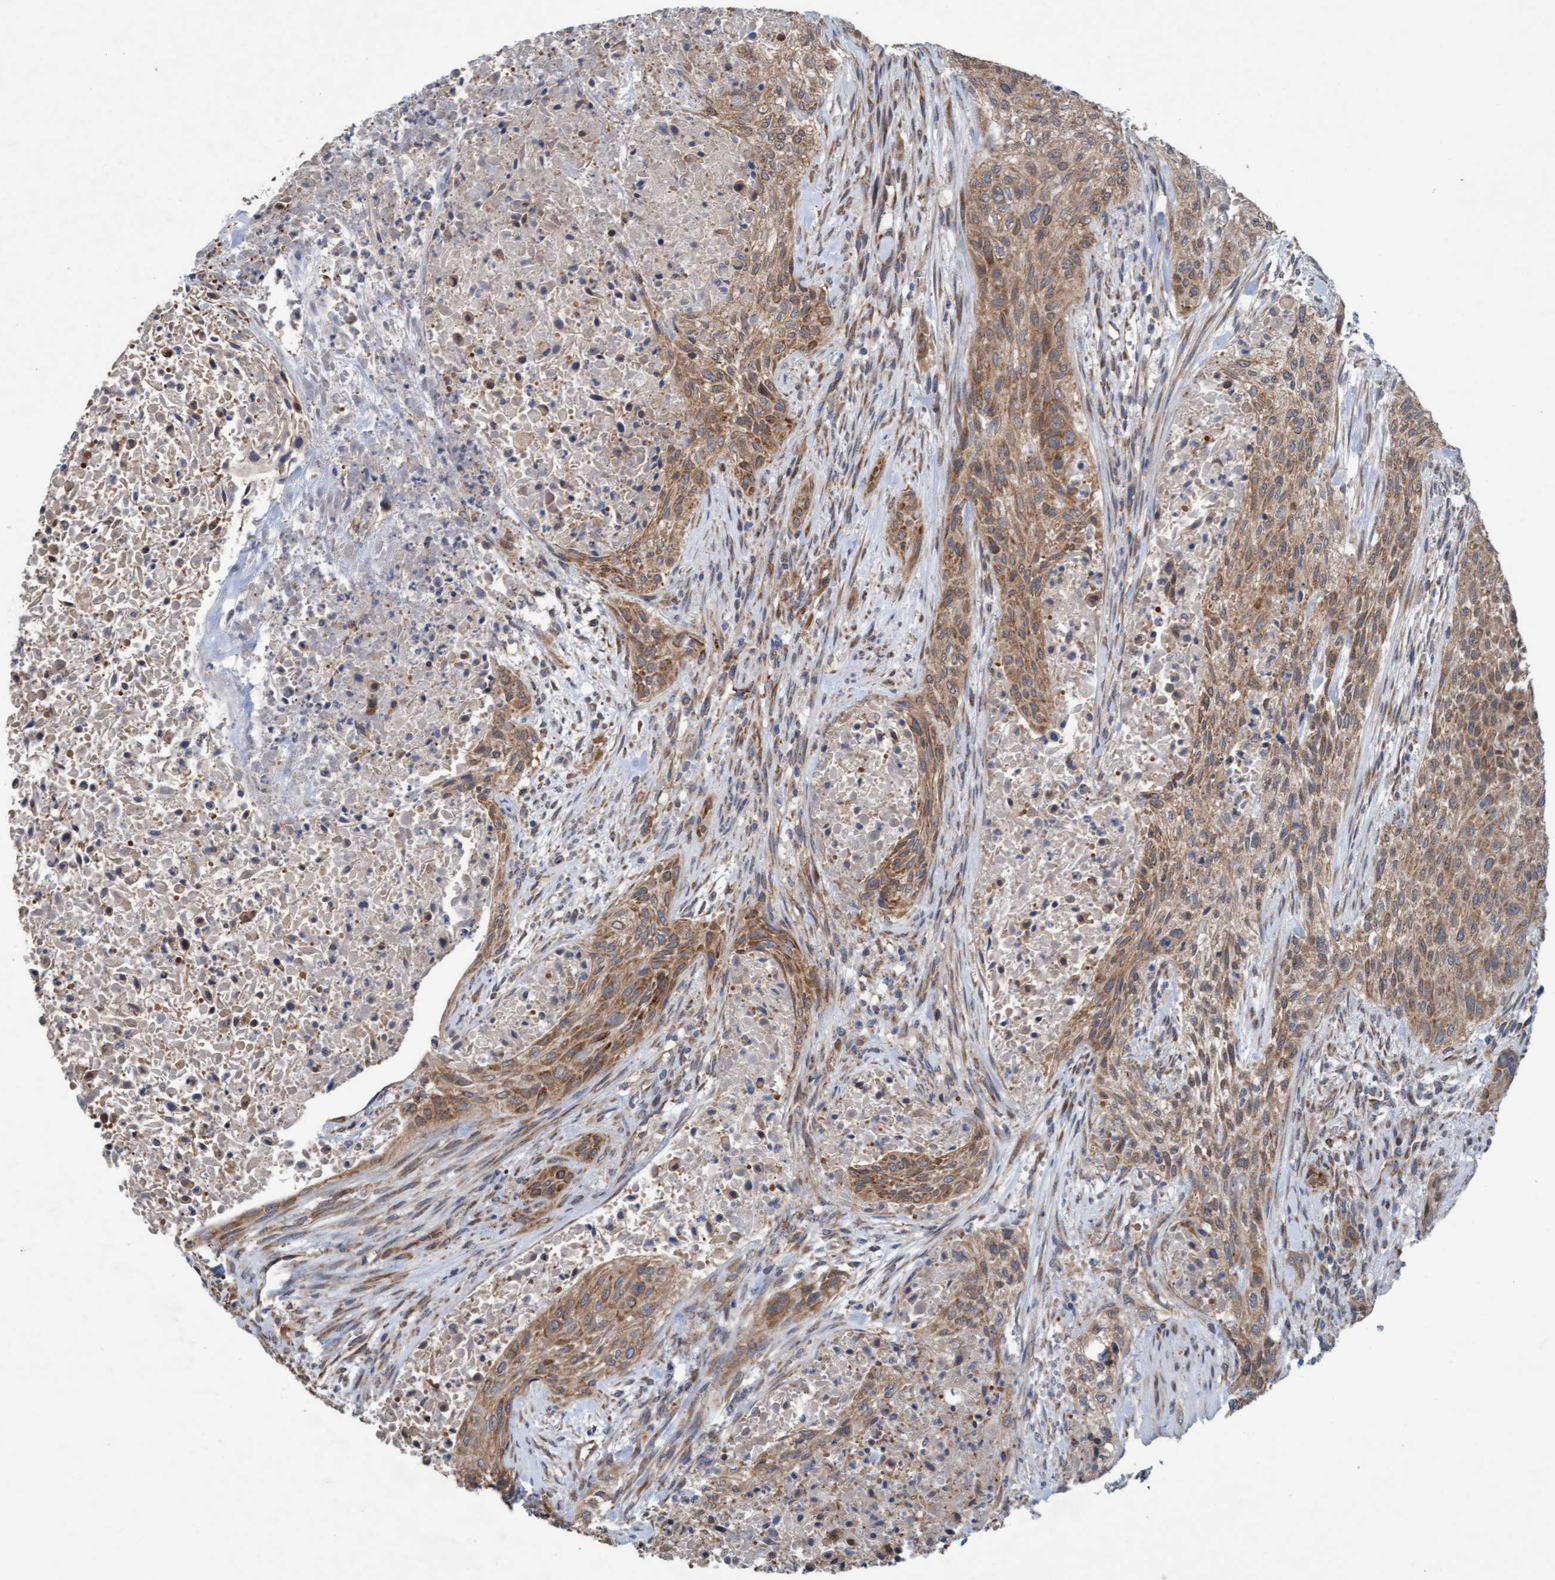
{"staining": {"intensity": "moderate", "quantity": ">75%", "location": "cytoplasmic/membranous"}, "tissue": "urothelial cancer", "cell_type": "Tumor cells", "image_type": "cancer", "snomed": [{"axis": "morphology", "description": "Urothelial carcinoma, Low grade"}, {"axis": "morphology", "description": "Urothelial carcinoma, High grade"}, {"axis": "topography", "description": "Urinary bladder"}], "caption": "Immunohistochemistry (IHC) staining of urothelial cancer, which demonstrates medium levels of moderate cytoplasmic/membranous staining in approximately >75% of tumor cells indicating moderate cytoplasmic/membranous protein positivity. The staining was performed using DAB (brown) for protein detection and nuclei were counterstained in hematoxylin (blue).", "gene": "ZNF566", "patient": {"sex": "male", "age": 35}}